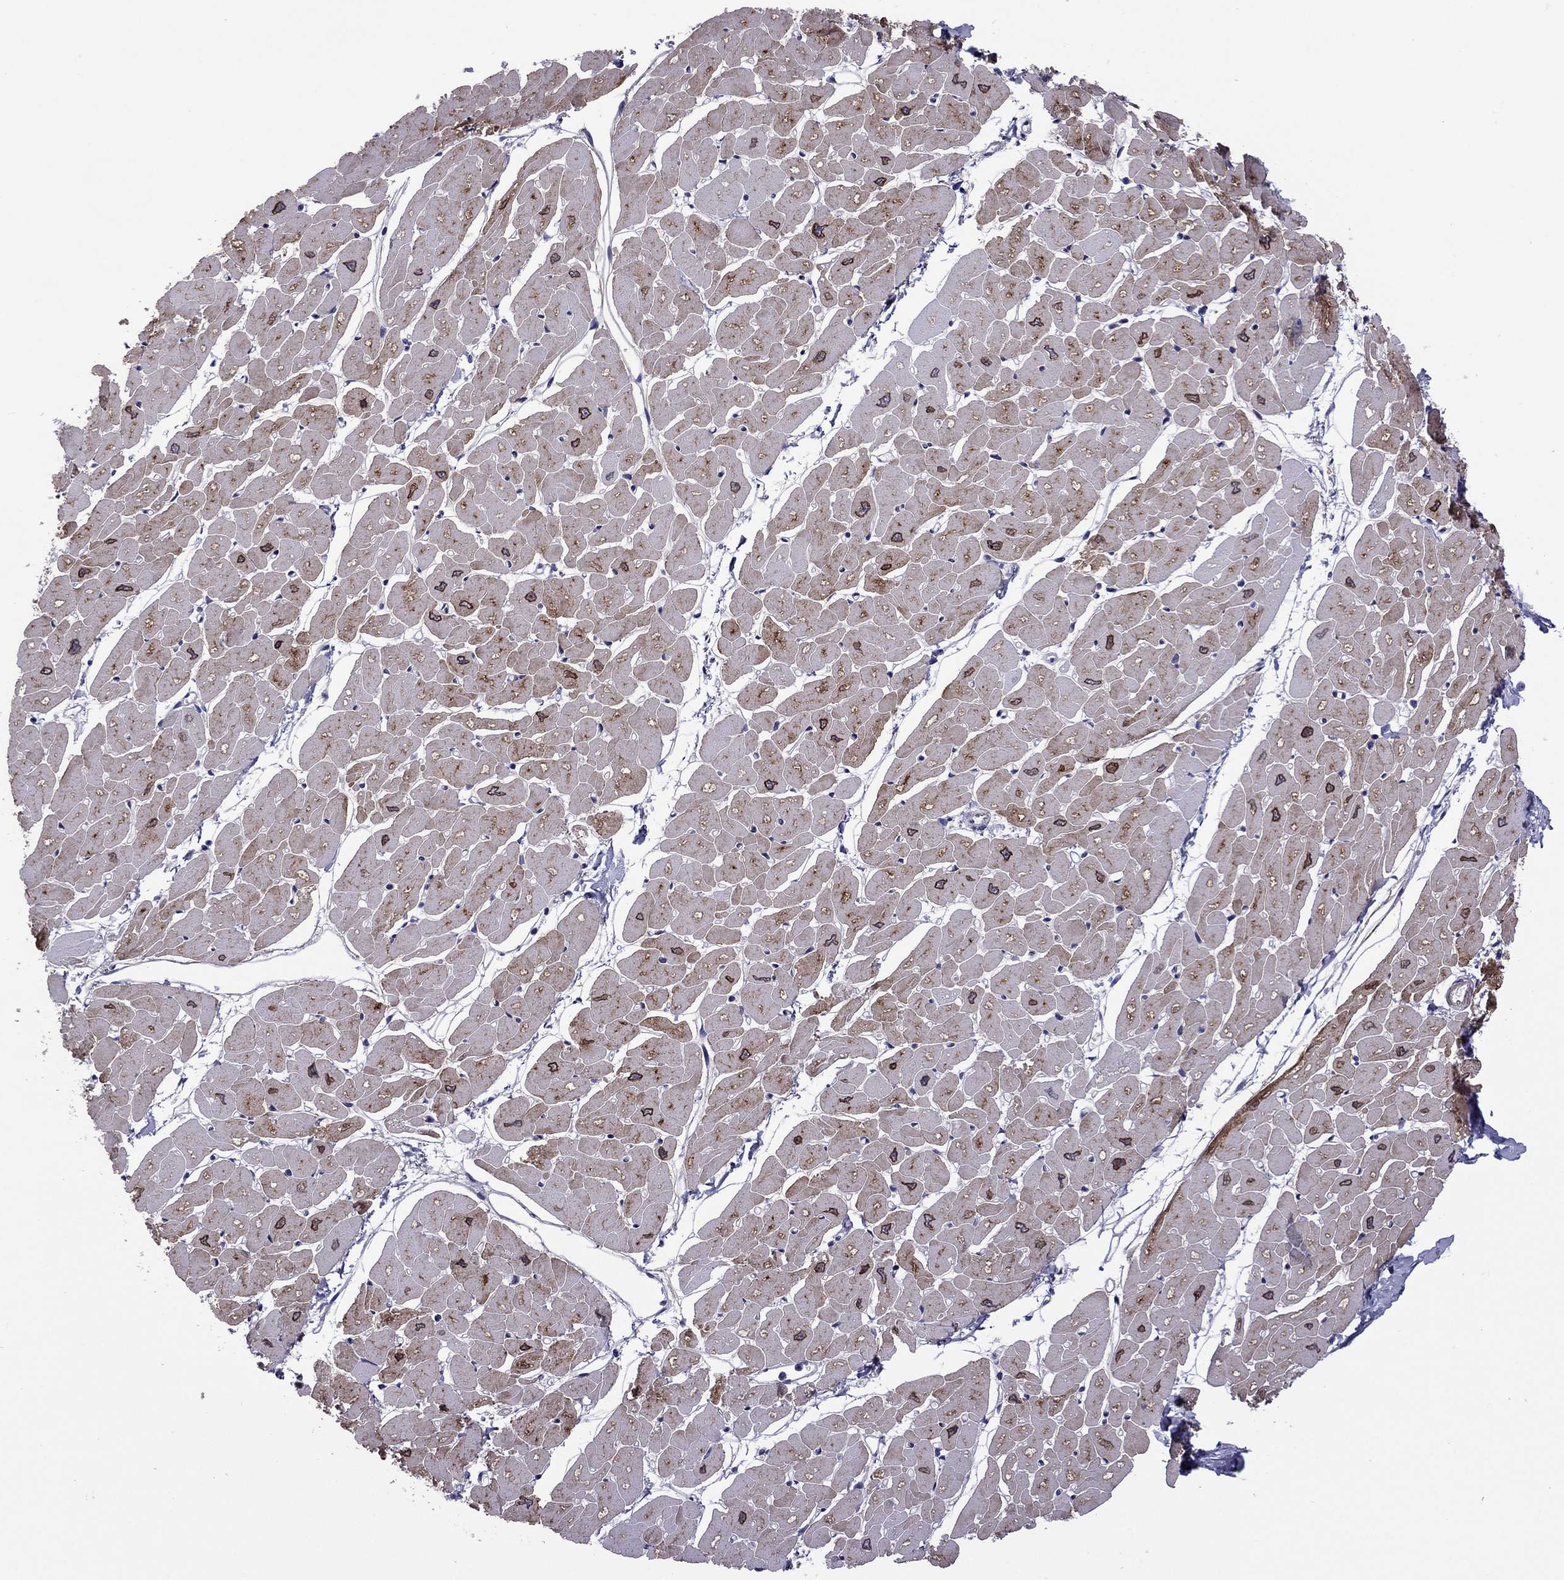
{"staining": {"intensity": "strong", "quantity": "25%-75%", "location": "cytoplasmic/membranous"}, "tissue": "heart muscle", "cell_type": "Cardiomyocytes", "image_type": "normal", "snomed": [{"axis": "morphology", "description": "Normal tissue, NOS"}, {"axis": "topography", "description": "Heart"}], "caption": "Immunohistochemistry (IHC) histopathology image of normal human heart muscle stained for a protein (brown), which reveals high levels of strong cytoplasmic/membranous positivity in approximately 25%-75% of cardiomyocytes.", "gene": "MYLK3", "patient": {"sex": "male", "age": 57}}